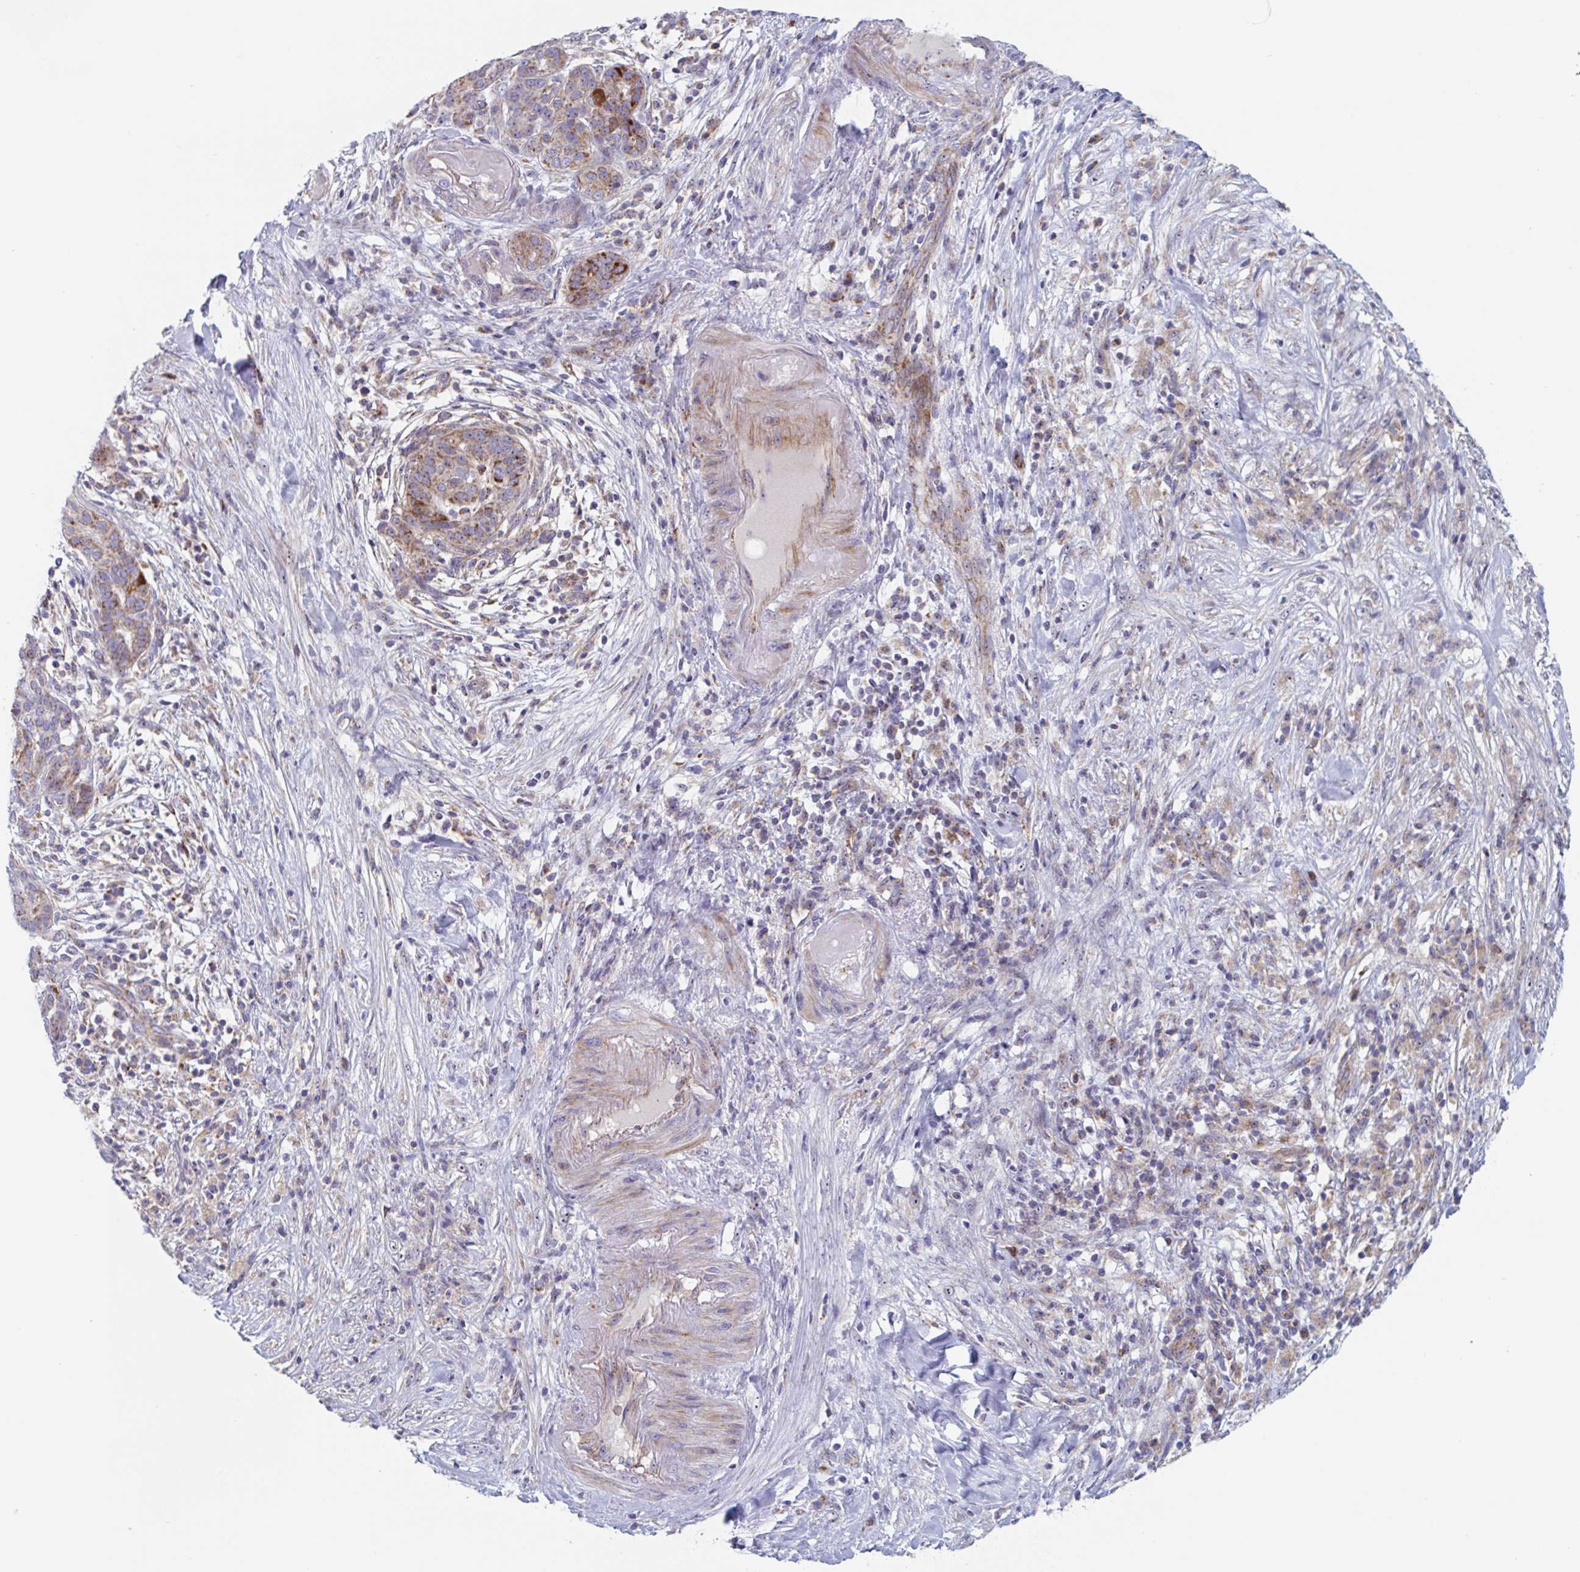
{"staining": {"intensity": "strong", "quantity": "<25%", "location": "cytoplasmic/membranous"}, "tissue": "pancreatic cancer", "cell_type": "Tumor cells", "image_type": "cancer", "snomed": [{"axis": "morphology", "description": "Adenocarcinoma, NOS"}, {"axis": "topography", "description": "Pancreas"}], "caption": "An immunohistochemistry histopathology image of tumor tissue is shown. Protein staining in brown highlights strong cytoplasmic/membranous positivity in adenocarcinoma (pancreatic) within tumor cells.", "gene": "MRPL53", "patient": {"sex": "male", "age": 44}}